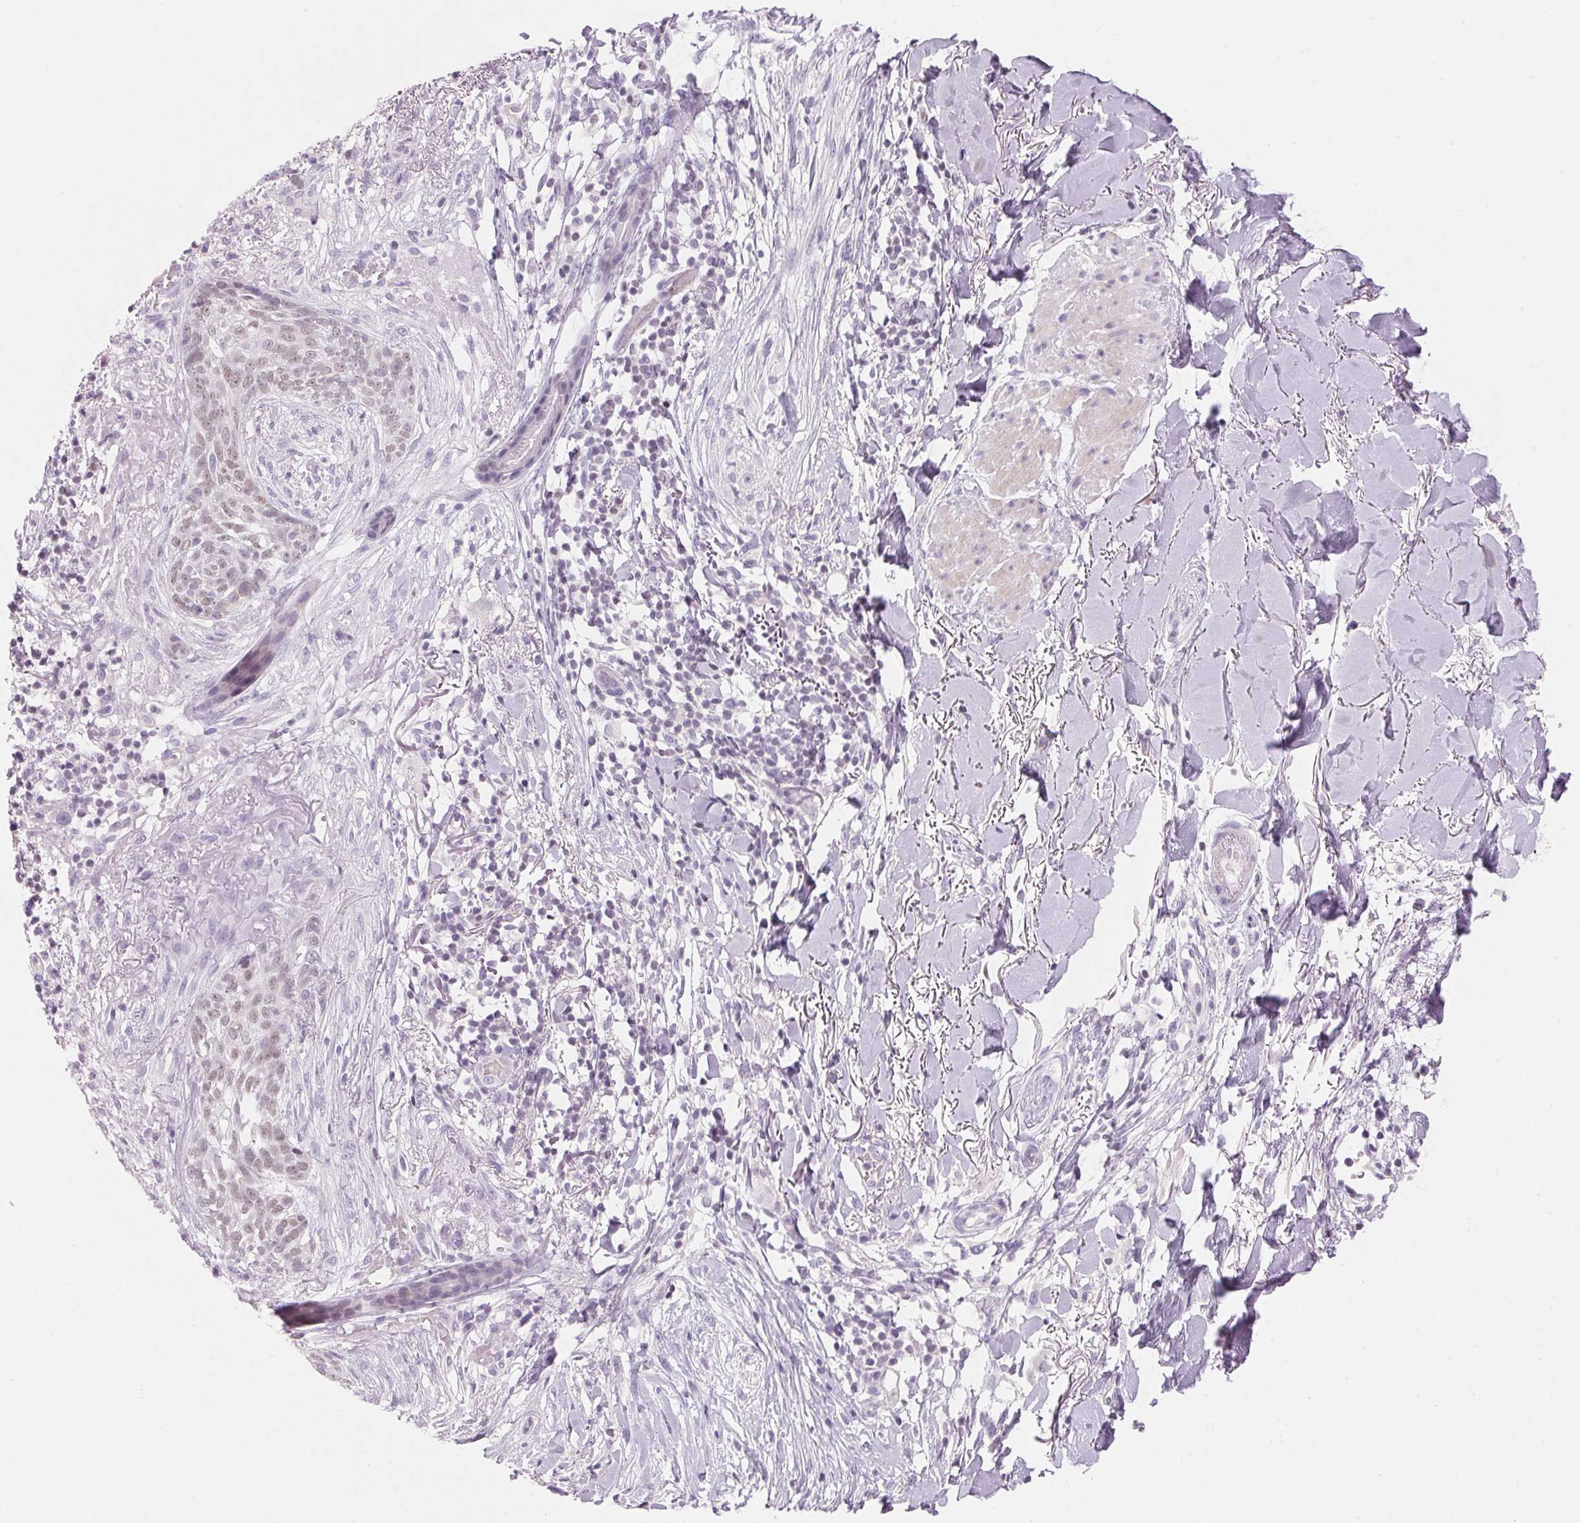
{"staining": {"intensity": "weak", "quantity": "25%-75%", "location": "nuclear"}, "tissue": "skin cancer", "cell_type": "Tumor cells", "image_type": "cancer", "snomed": [{"axis": "morphology", "description": "Normal tissue, NOS"}, {"axis": "morphology", "description": "Basal cell carcinoma"}, {"axis": "topography", "description": "Skin"}], "caption": "Immunohistochemistry (IHC) of human skin basal cell carcinoma exhibits low levels of weak nuclear positivity in about 25%-75% of tumor cells. (IHC, brightfield microscopy, high magnification).", "gene": "CYP11B1", "patient": {"sex": "male", "age": 84}}